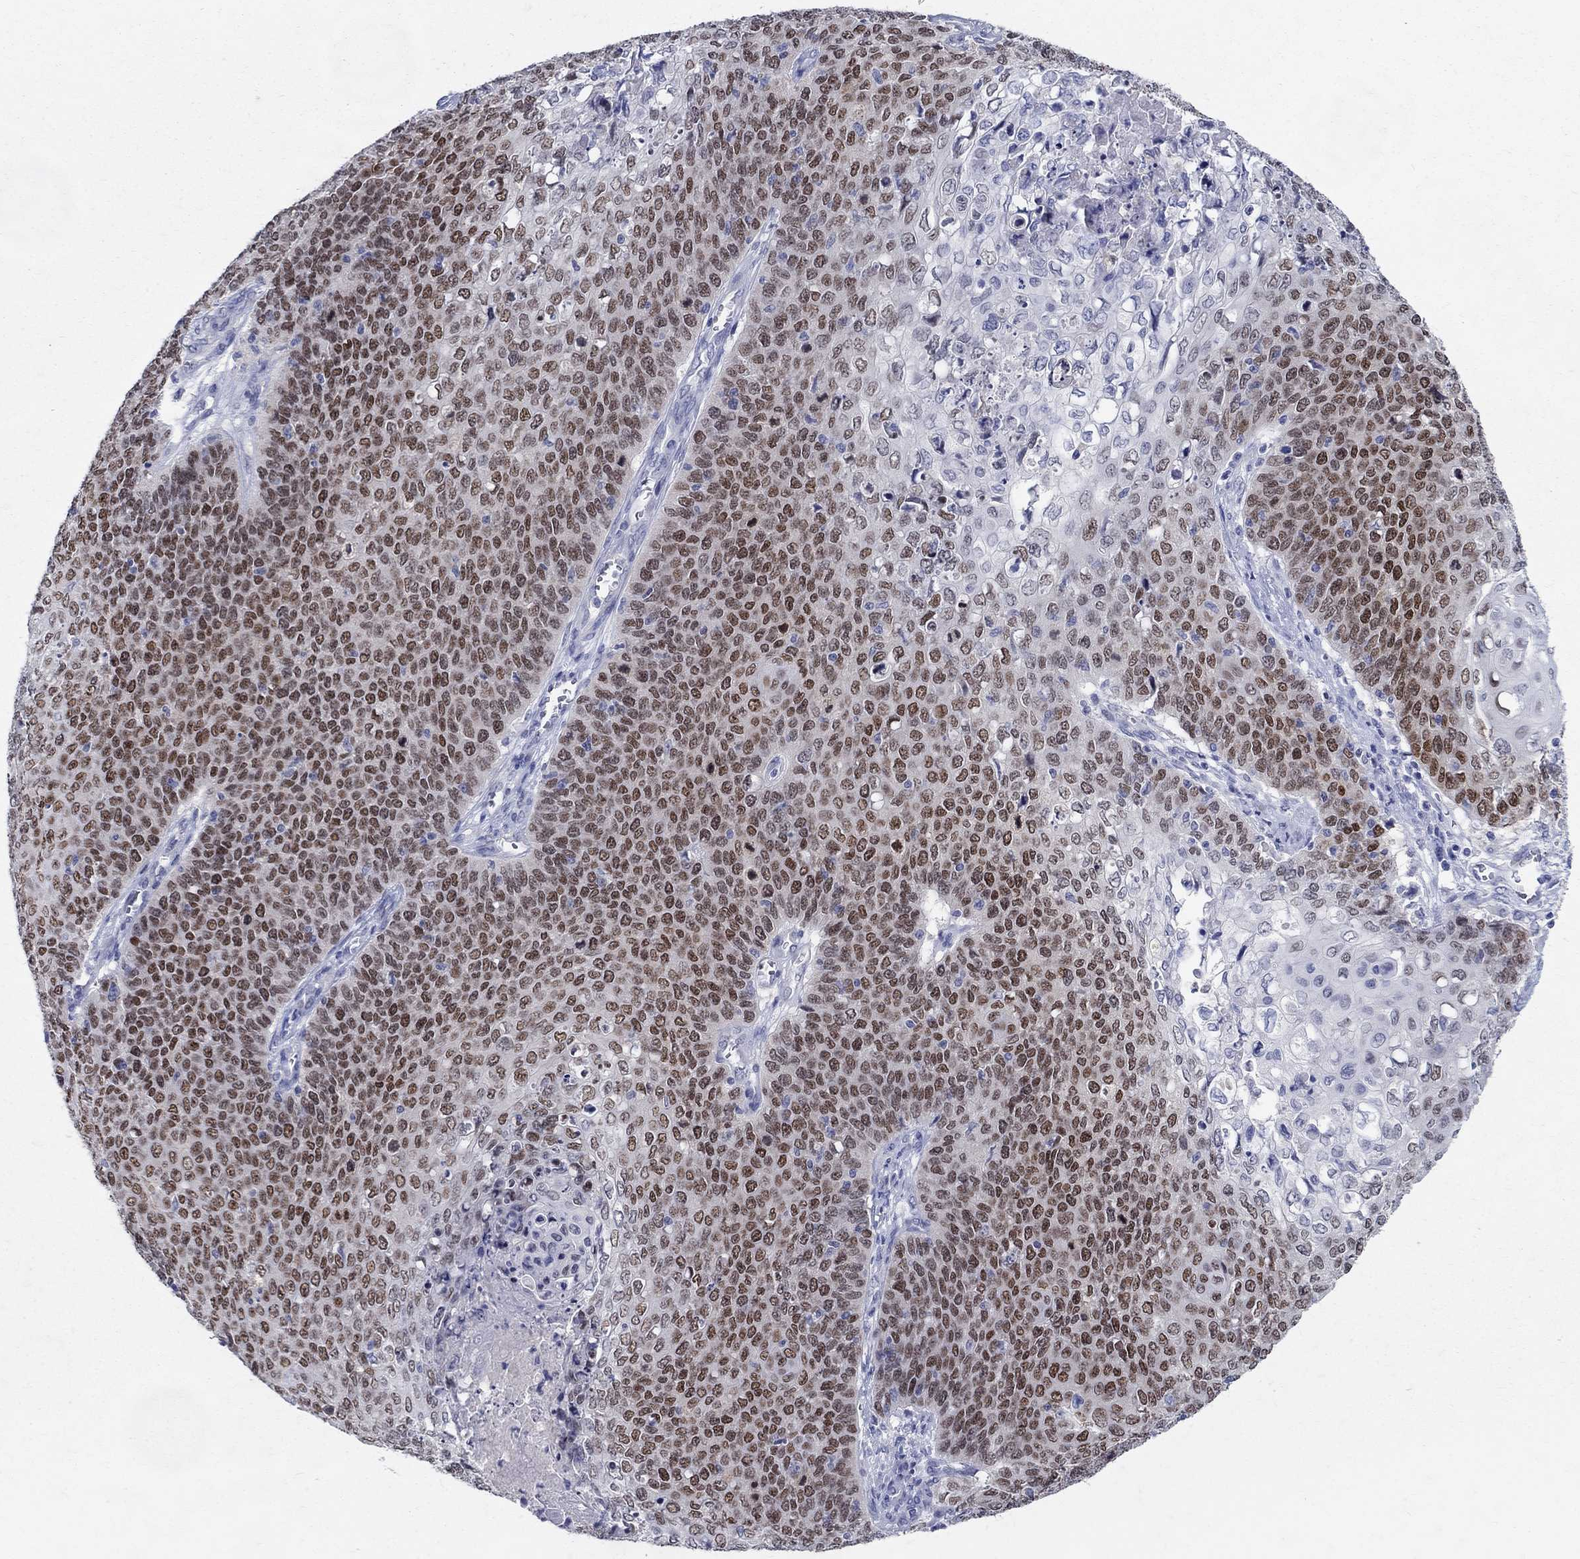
{"staining": {"intensity": "strong", "quantity": "25%-75%", "location": "nuclear"}, "tissue": "cervical cancer", "cell_type": "Tumor cells", "image_type": "cancer", "snomed": [{"axis": "morphology", "description": "Squamous cell carcinoma, NOS"}, {"axis": "topography", "description": "Cervix"}], "caption": "An image of cervical cancer (squamous cell carcinoma) stained for a protein shows strong nuclear brown staining in tumor cells.", "gene": "SOX2", "patient": {"sex": "female", "age": 39}}